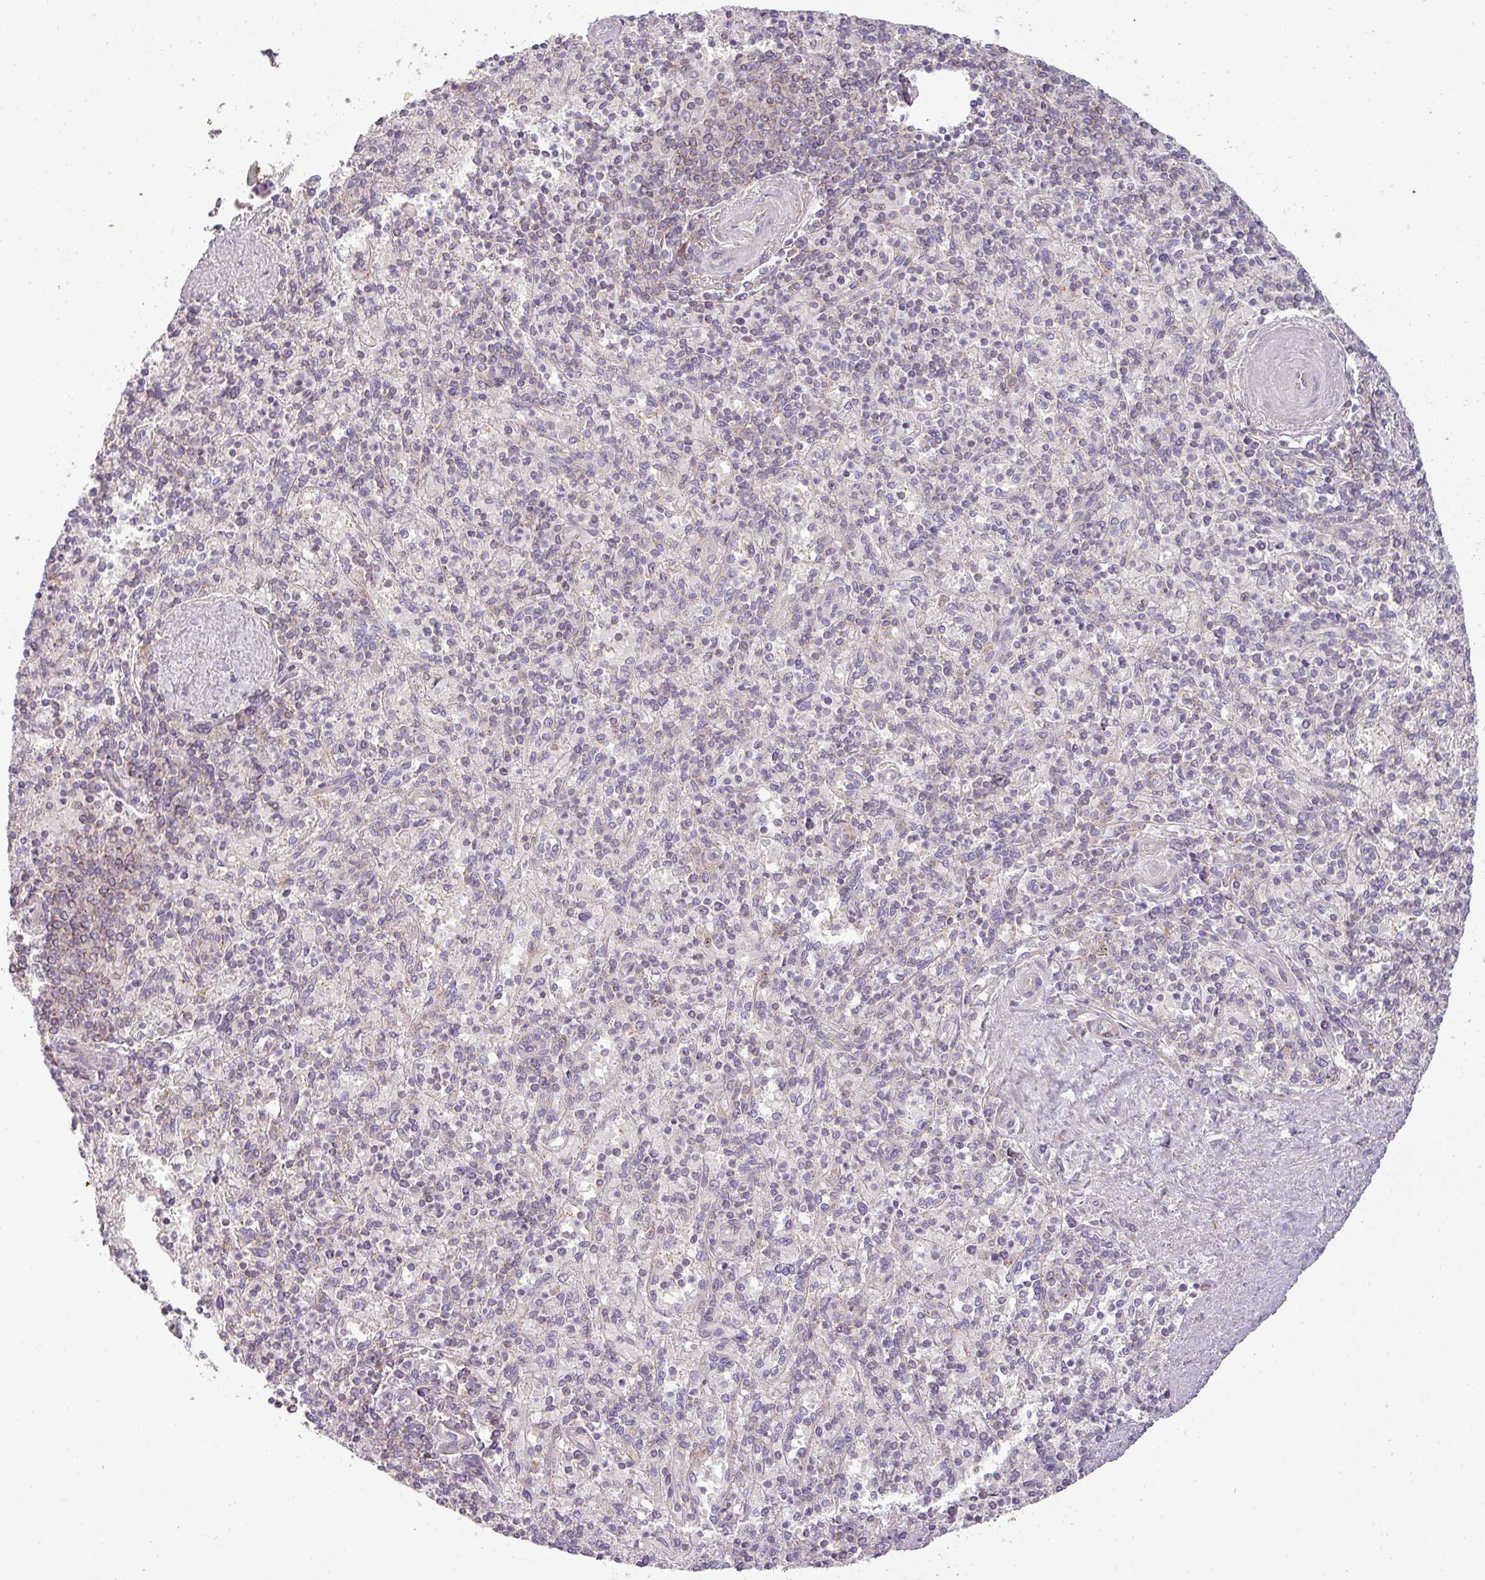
{"staining": {"intensity": "moderate", "quantity": "25%-75%", "location": "cytoplasmic/membranous"}, "tissue": "spleen", "cell_type": "Cells in red pulp", "image_type": "normal", "snomed": [{"axis": "morphology", "description": "Normal tissue, NOS"}, {"axis": "topography", "description": "Spleen"}], "caption": "IHC photomicrograph of benign spleen: human spleen stained using immunohistochemistry displays medium levels of moderate protein expression localized specifically in the cytoplasmic/membranous of cells in red pulp, appearing as a cytoplasmic/membranous brown color.", "gene": "ZNF211", "patient": {"sex": "male", "age": 82}}